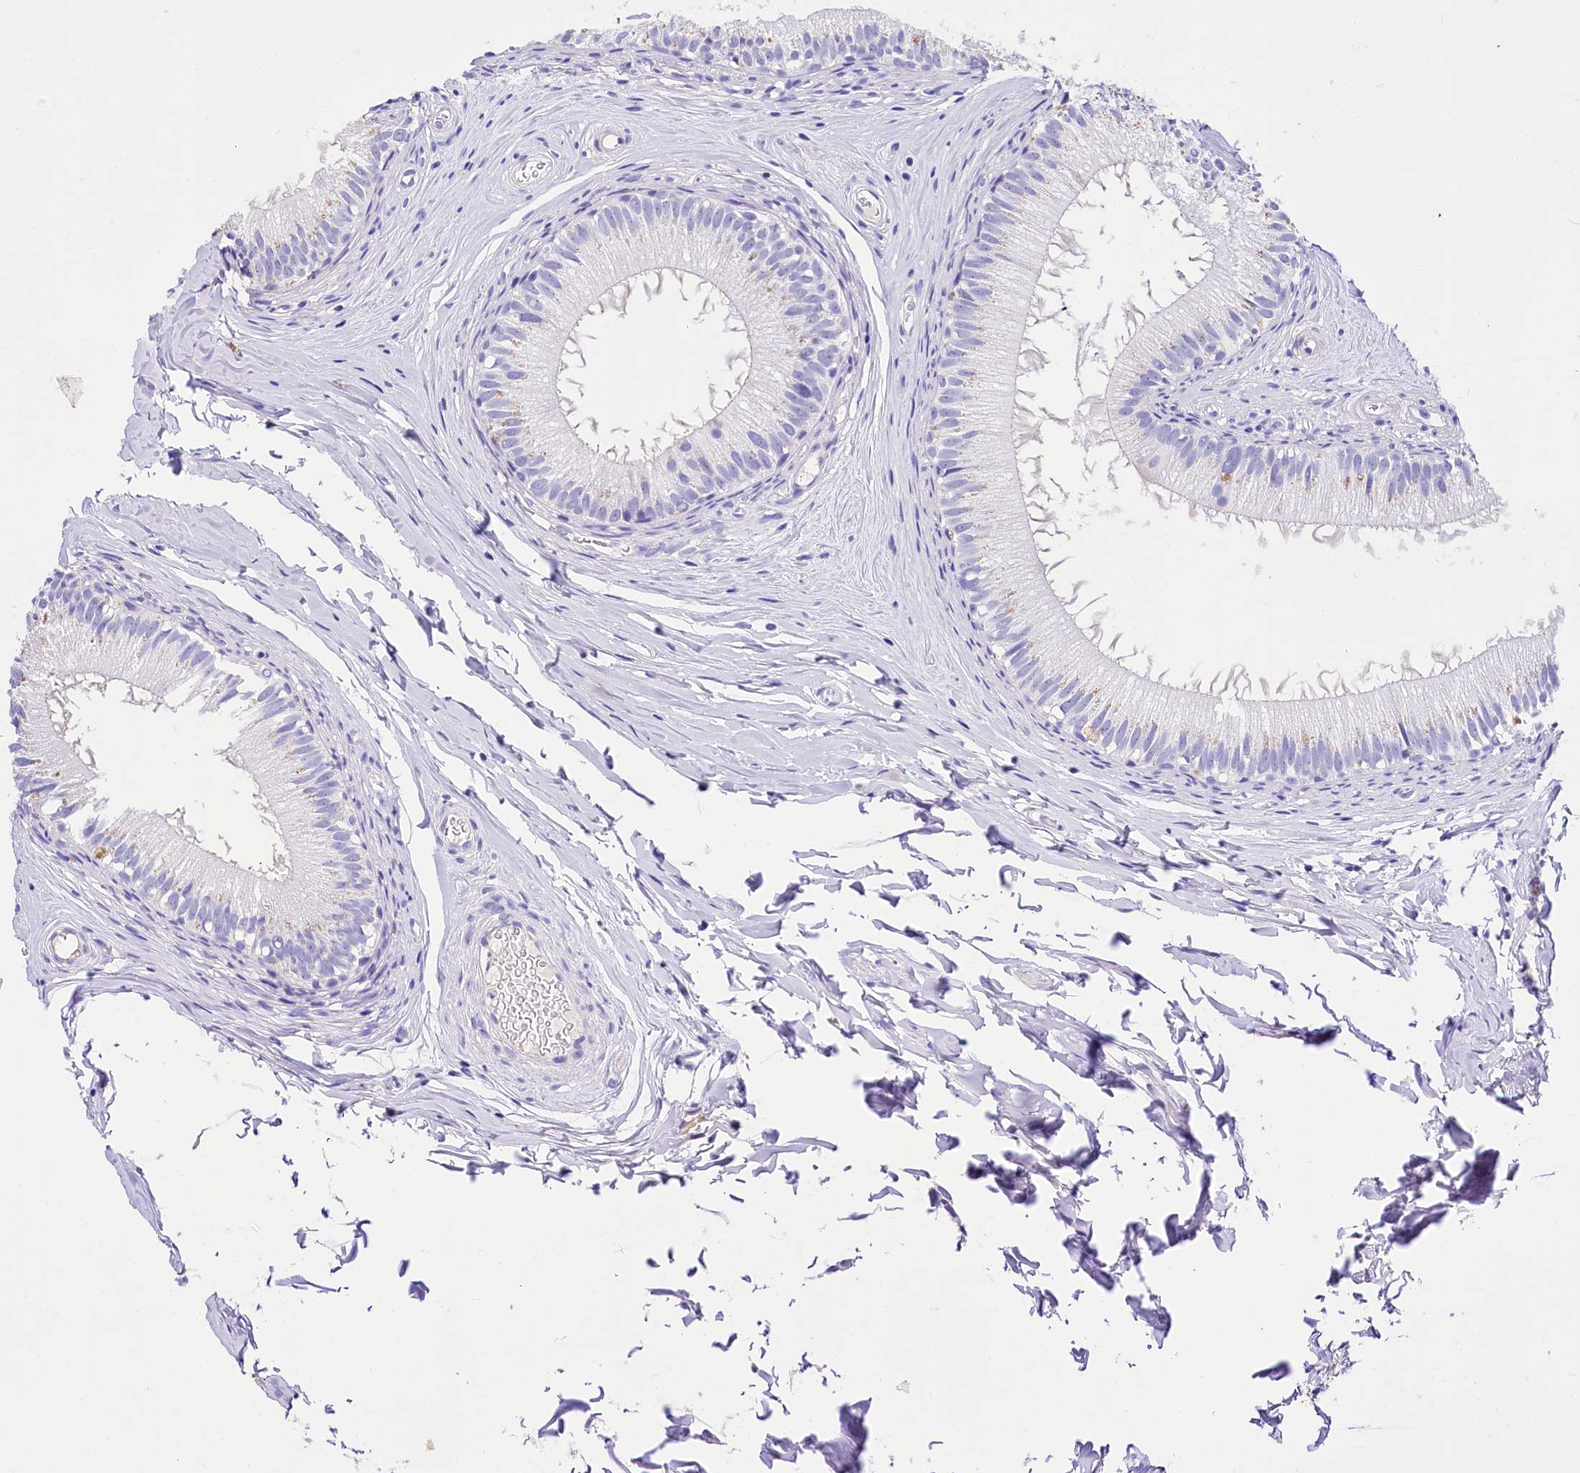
{"staining": {"intensity": "moderate", "quantity": "<25%", "location": "cytoplasmic/membranous"}, "tissue": "epididymis", "cell_type": "Glandular cells", "image_type": "normal", "snomed": [{"axis": "morphology", "description": "Normal tissue, NOS"}, {"axis": "topography", "description": "Epididymis"}], "caption": "A high-resolution micrograph shows immunohistochemistry staining of unremarkable epididymis, which displays moderate cytoplasmic/membranous positivity in approximately <25% of glandular cells.", "gene": "A2ML1", "patient": {"sex": "male", "age": 34}}